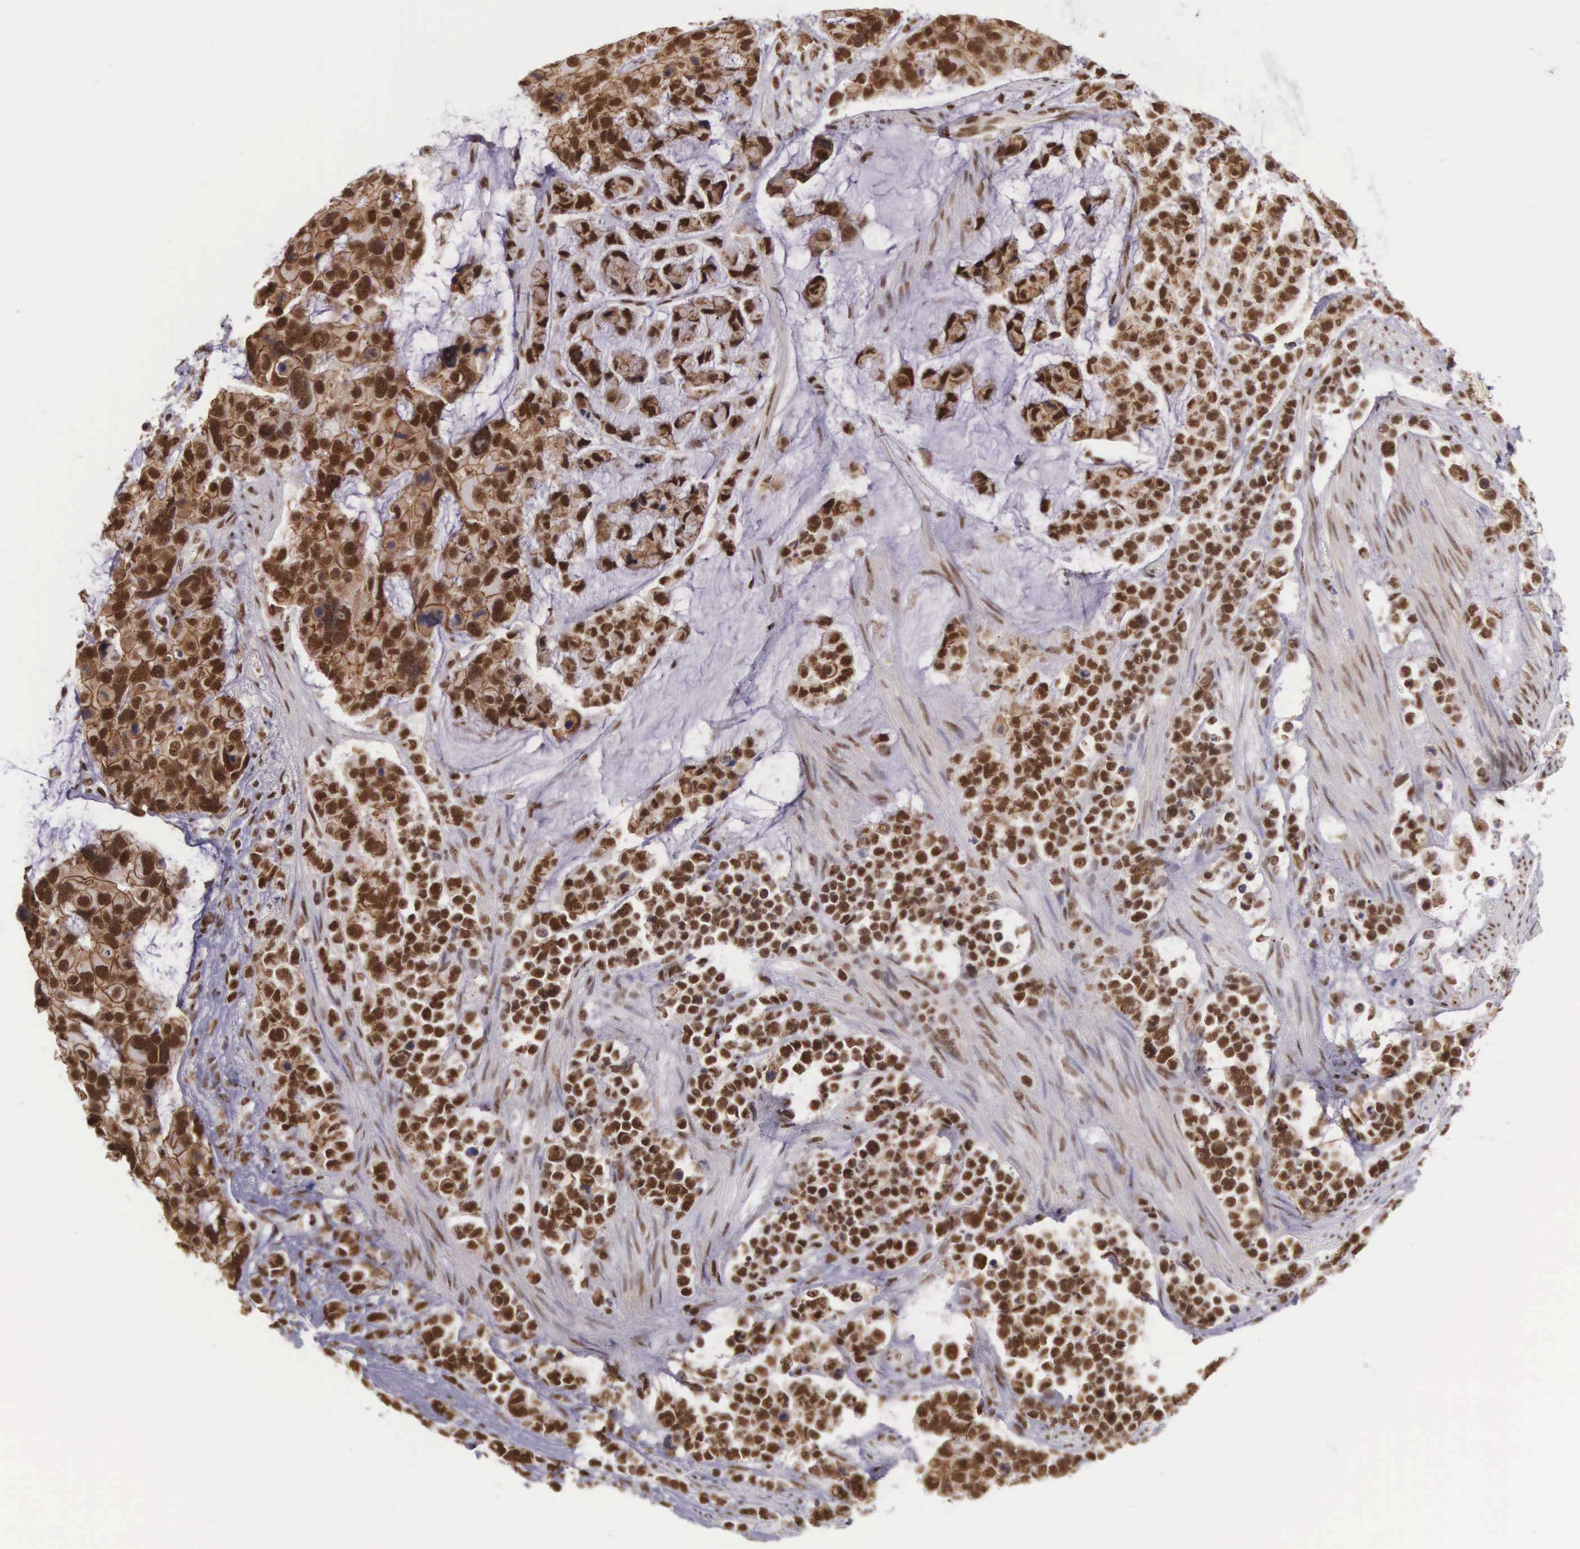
{"staining": {"intensity": "strong", "quantity": ">75%", "location": "cytoplasmic/membranous,nuclear"}, "tissue": "stomach cancer", "cell_type": "Tumor cells", "image_type": "cancer", "snomed": [{"axis": "morphology", "description": "Adenocarcinoma, NOS"}, {"axis": "topography", "description": "Stomach, upper"}], "caption": "Immunohistochemical staining of human stomach cancer (adenocarcinoma) shows strong cytoplasmic/membranous and nuclear protein positivity in approximately >75% of tumor cells. (brown staining indicates protein expression, while blue staining denotes nuclei).", "gene": "POLR2F", "patient": {"sex": "male", "age": 71}}